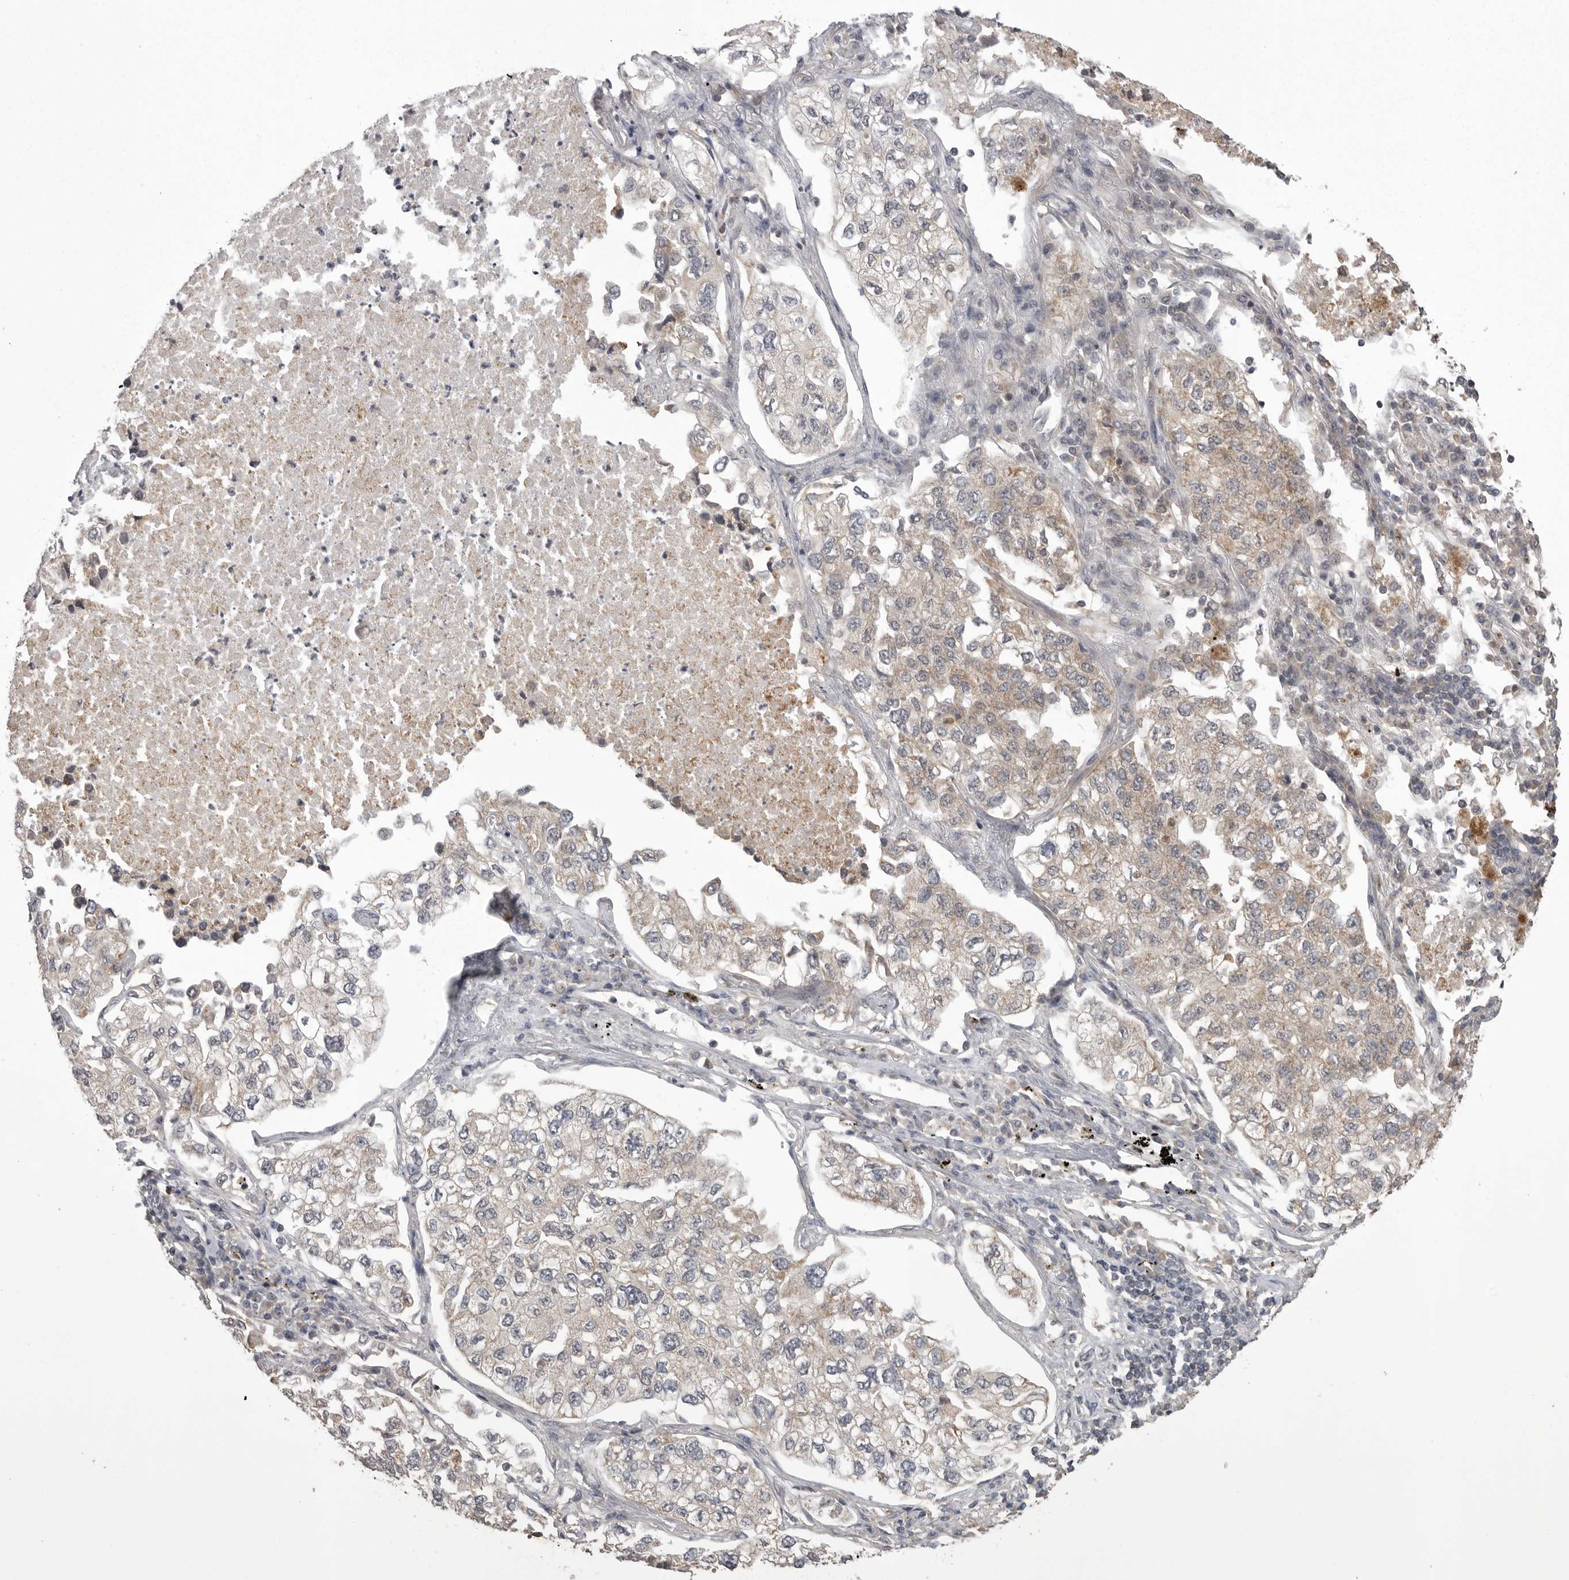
{"staining": {"intensity": "moderate", "quantity": "25%-75%", "location": "cytoplasmic/membranous"}, "tissue": "lung cancer", "cell_type": "Tumor cells", "image_type": "cancer", "snomed": [{"axis": "morphology", "description": "Adenocarcinoma, NOS"}, {"axis": "topography", "description": "Lung"}], "caption": "Tumor cells reveal medium levels of moderate cytoplasmic/membranous positivity in approximately 25%-75% of cells in human lung cancer. Nuclei are stained in blue.", "gene": "STK24", "patient": {"sex": "male", "age": 63}}